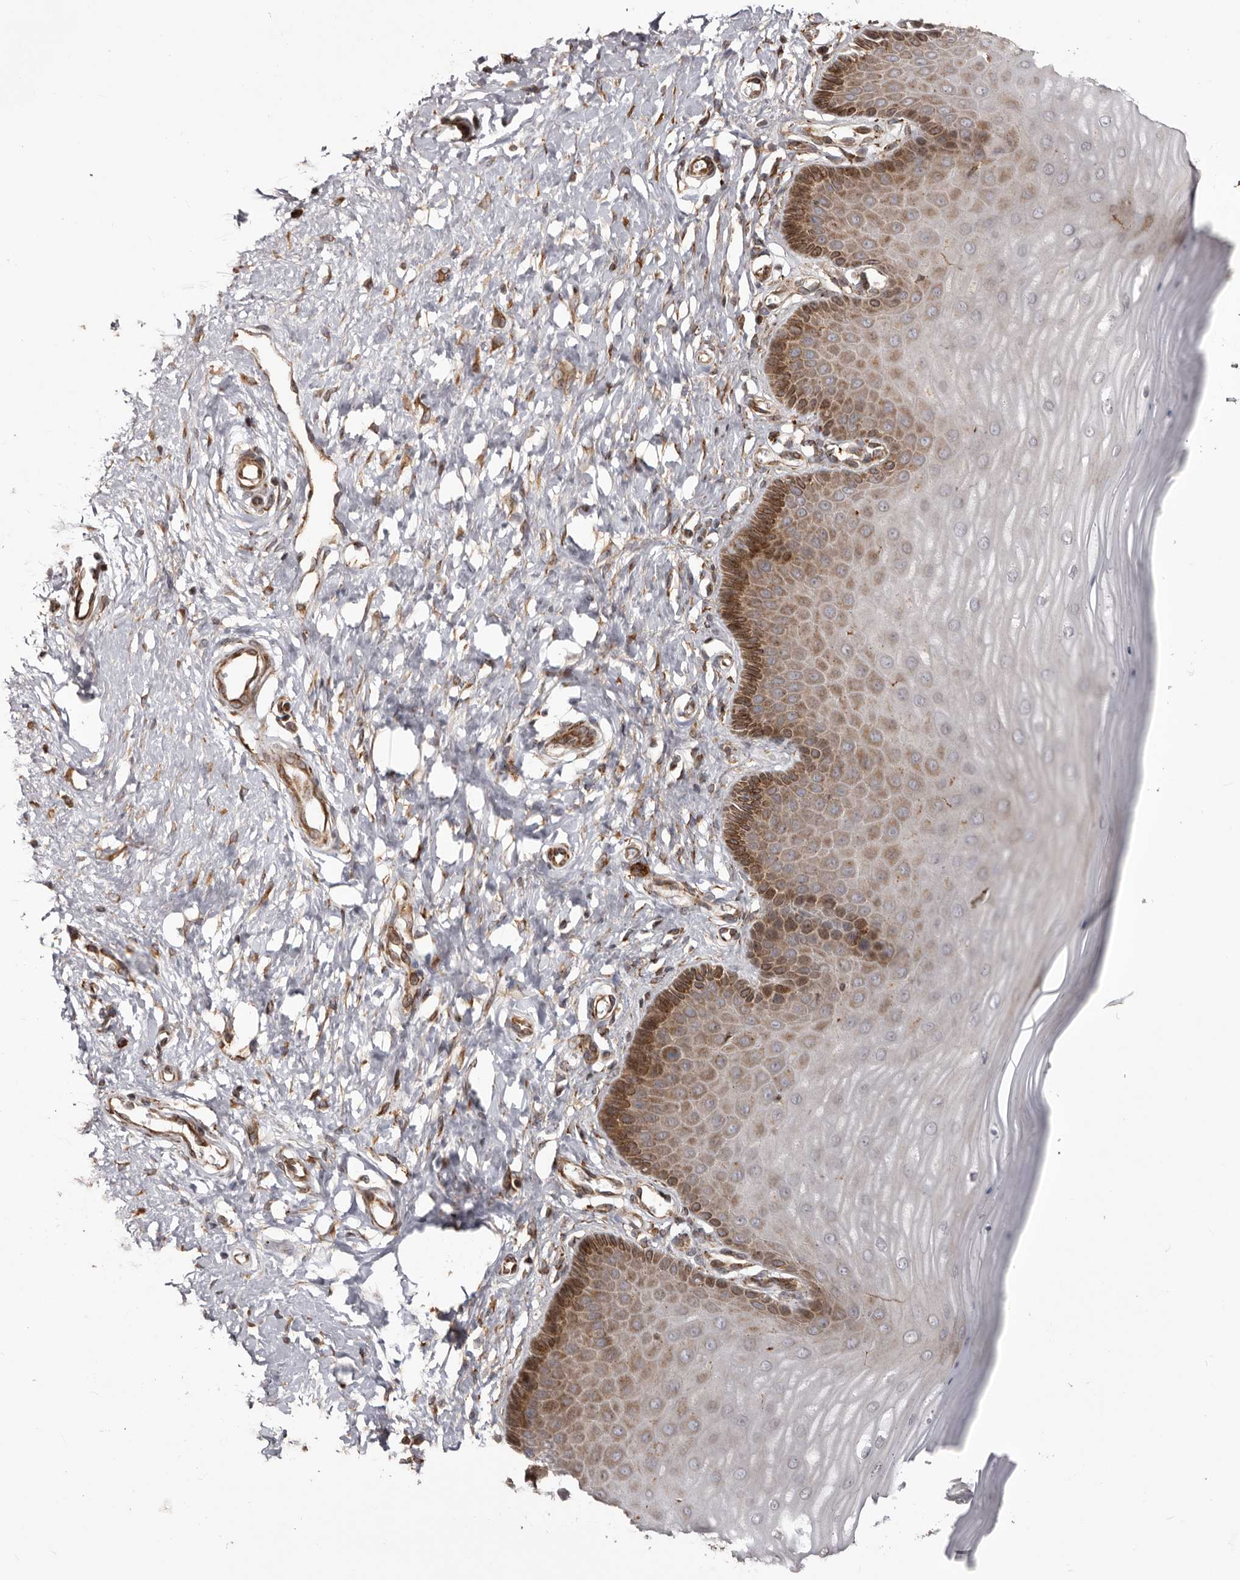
{"staining": {"intensity": "moderate", "quantity": ">75%", "location": "cytoplasmic/membranous"}, "tissue": "cervix", "cell_type": "Glandular cells", "image_type": "normal", "snomed": [{"axis": "morphology", "description": "Normal tissue, NOS"}, {"axis": "topography", "description": "Cervix"}], "caption": "The photomicrograph exhibits staining of benign cervix, revealing moderate cytoplasmic/membranous protein expression (brown color) within glandular cells. (Brightfield microscopy of DAB IHC at high magnification).", "gene": "NUP43", "patient": {"sex": "female", "age": 55}}